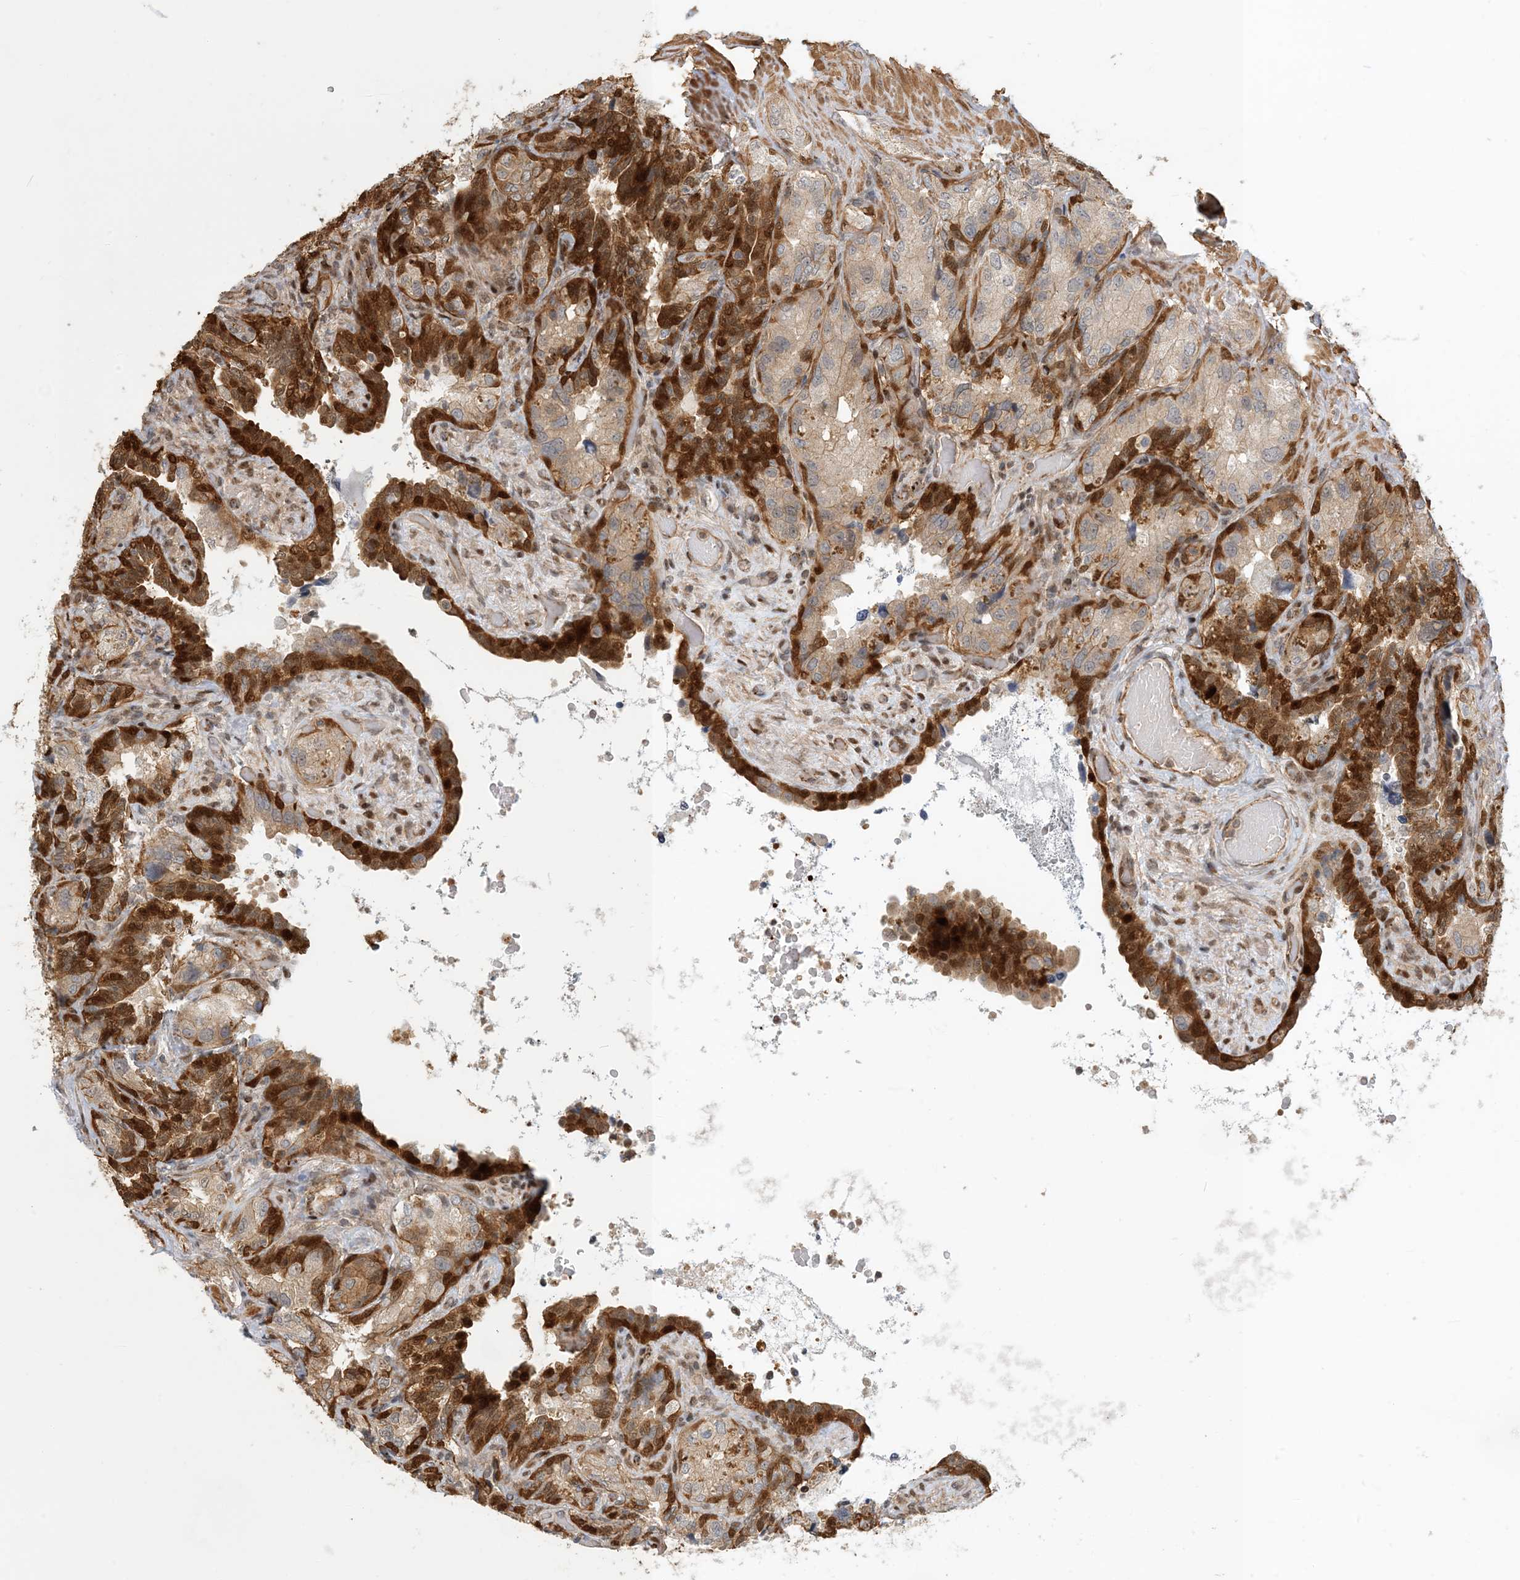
{"staining": {"intensity": "strong", "quantity": "25%-75%", "location": "cytoplasmic/membranous,nuclear"}, "tissue": "seminal vesicle", "cell_type": "Glandular cells", "image_type": "normal", "snomed": [{"axis": "morphology", "description": "Normal tissue, NOS"}, {"axis": "topography", "description": "Seminal veicle"}, {"axis": "topography", "description": "Peripheral nerve tissue"}], "caption": "High-magnification brightfield microscopy of benign seminal vesicle stained with DAB (brown) and counterstained with hematoxylin (blue). glandular cells exhibit strong cytoplasmic/membranous,nuclear staining is present in approximately25%-75% of cells.", "gene": "MAPKBP1", "patient": {"sex": "male", "age": 67}}